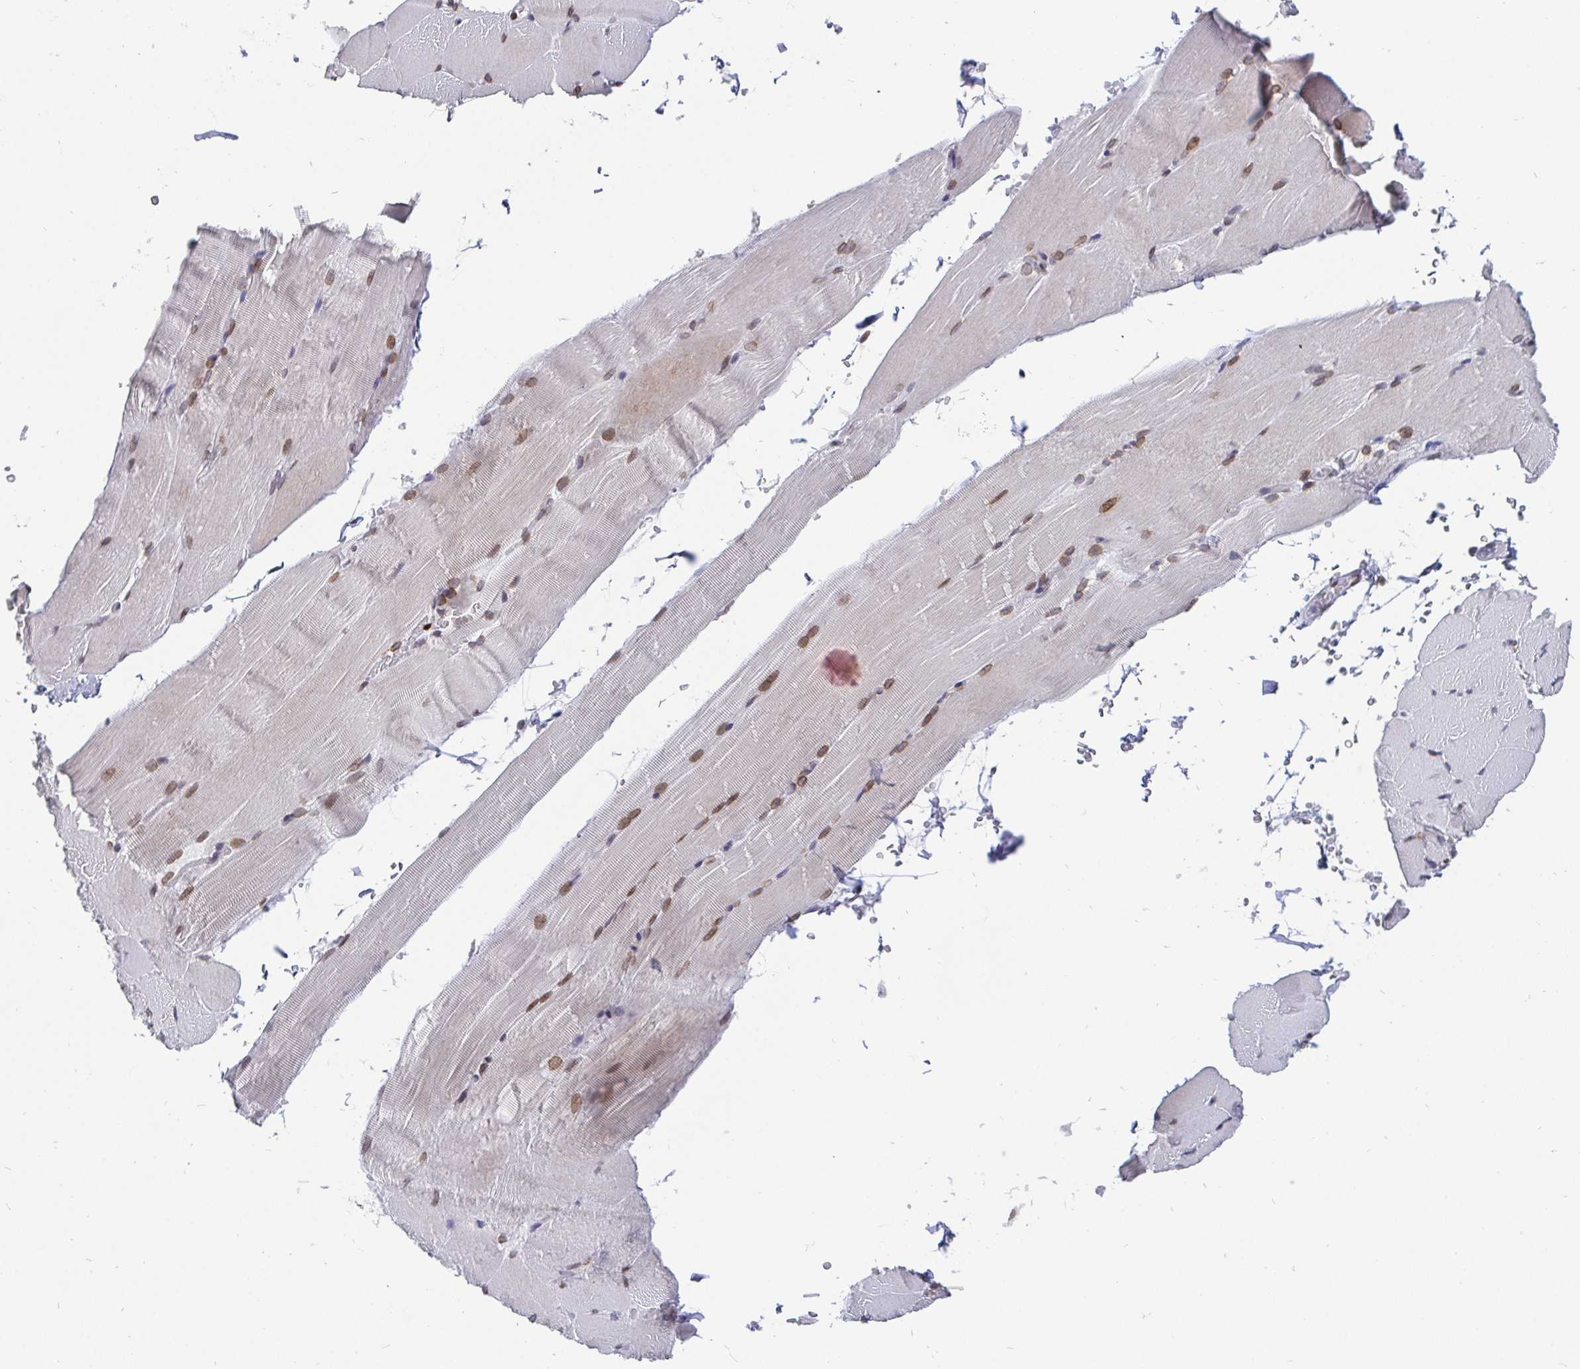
{"staining": {"intensity": "moderate", "quantity": ">75%", "location": "nuclear"}, "tissue": "skeletal muscle", "cell_type": "Myocytes", "image_type": "normal", "snomed": [{"axis": "morphology", "description": "Normal tissue, NOS"}, {"axis": "topography", "description": "Skeletal muscle"}], "caption": "Immunohistochemical staining of normal human skeletal muscle shows medium levels of moderate nuclear positivity in approximately >75% of myocytes. The protein is shown in brown color, while the nuclei are stained blue.", "gene": "EMD", "patient": {"sex": "female", "age": 37}}